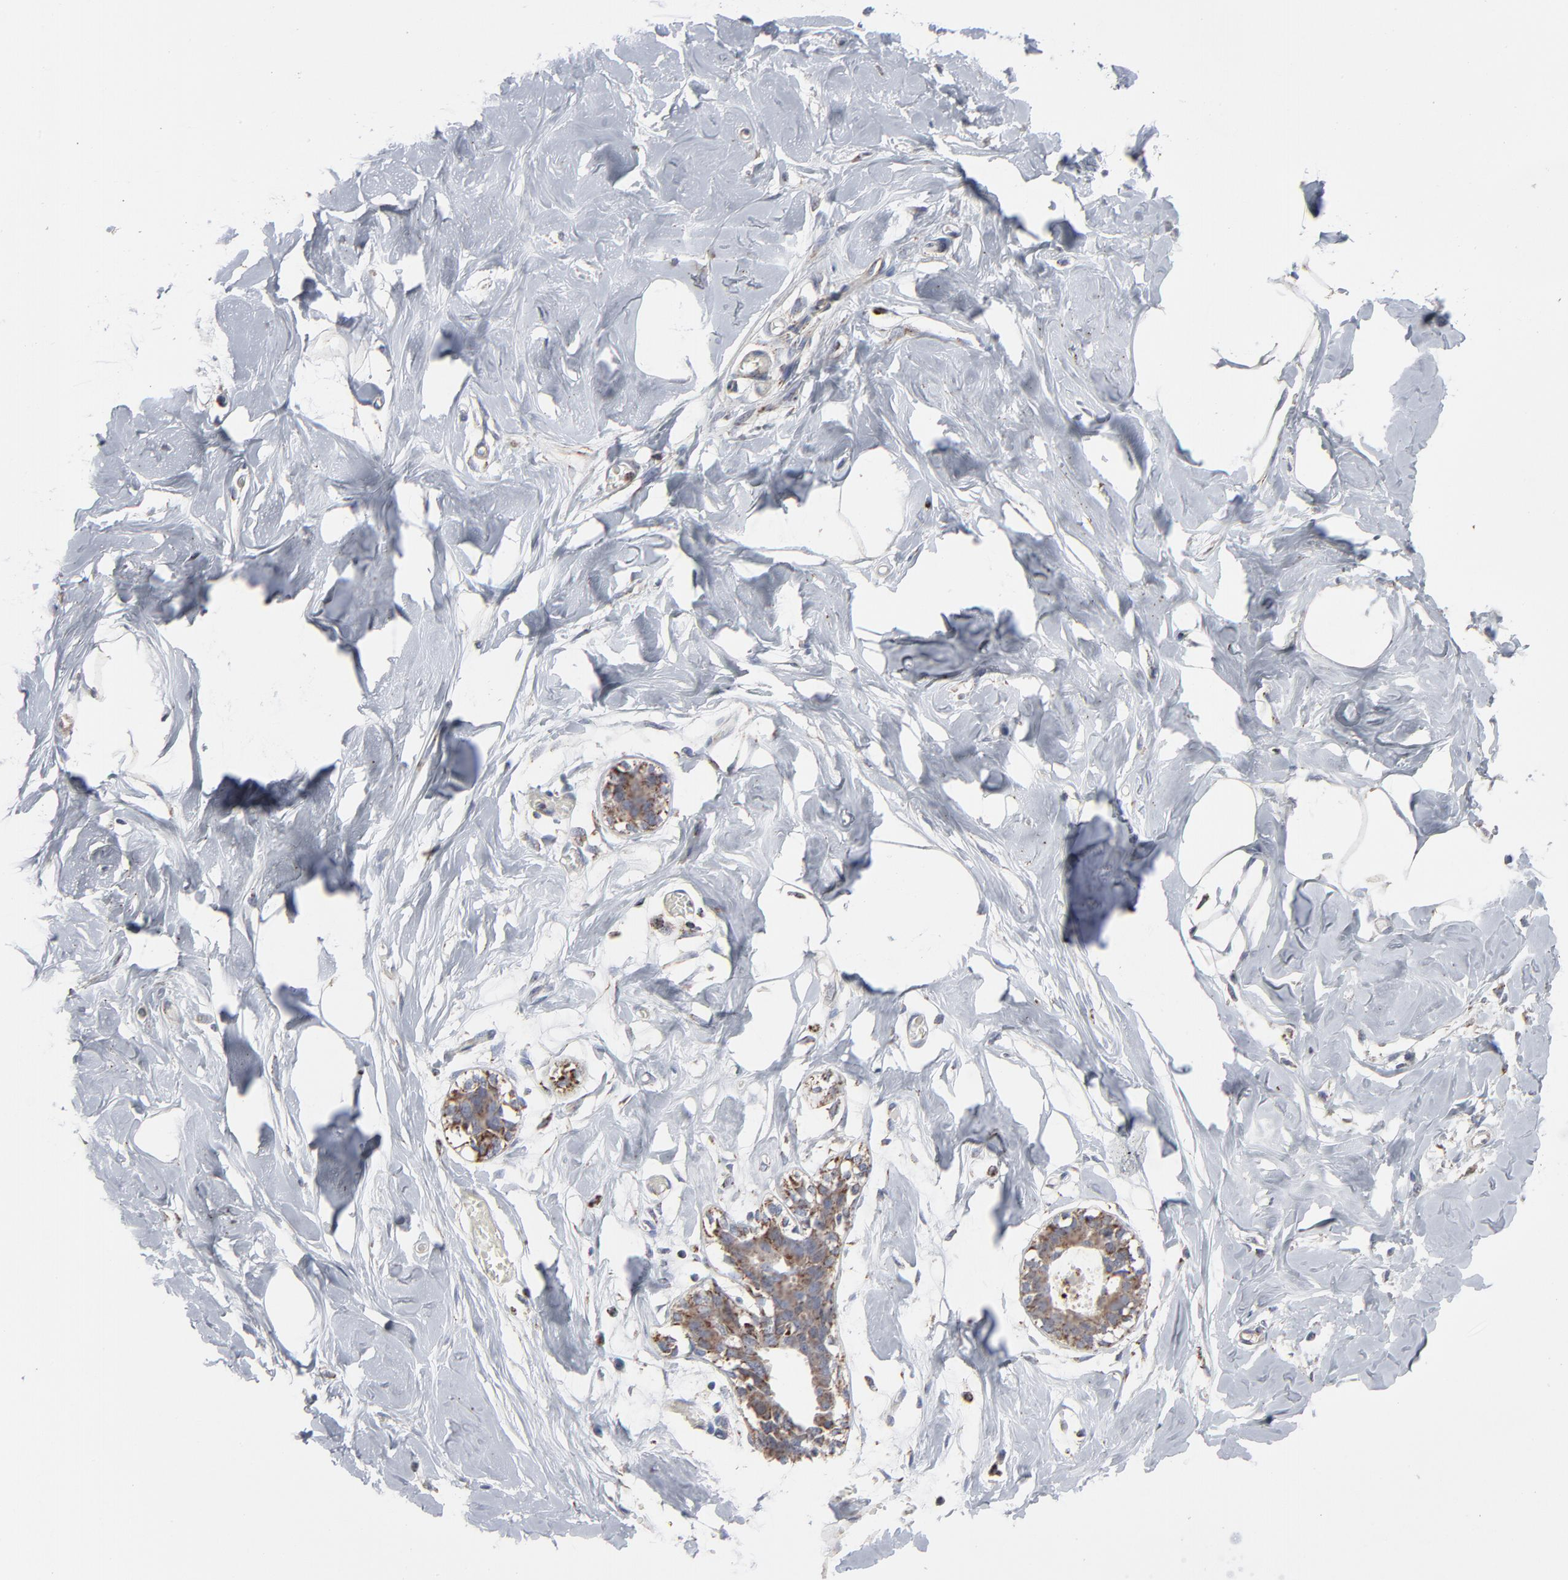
{"staining": {"intensity": "negative", "quantity": "none", "location": "none"}, "tissue": "breast", "cell_type": "Adipocytes", "image_type": "normal", "snomed": [{"axis": "morphology", "description": "Normal tissue, NOS"}, {"axis": "topography", "description": "Breast"}, {"axis": "topography", "description": "Adipose tissue"}], "caption": "Immunohistochemistry (IHC) image of normal human breast stained for a protein (brown), which shows no expression in adipocytes.", "gene": "UQCRC1", "patient": {"sex": "female", "age": 25}}